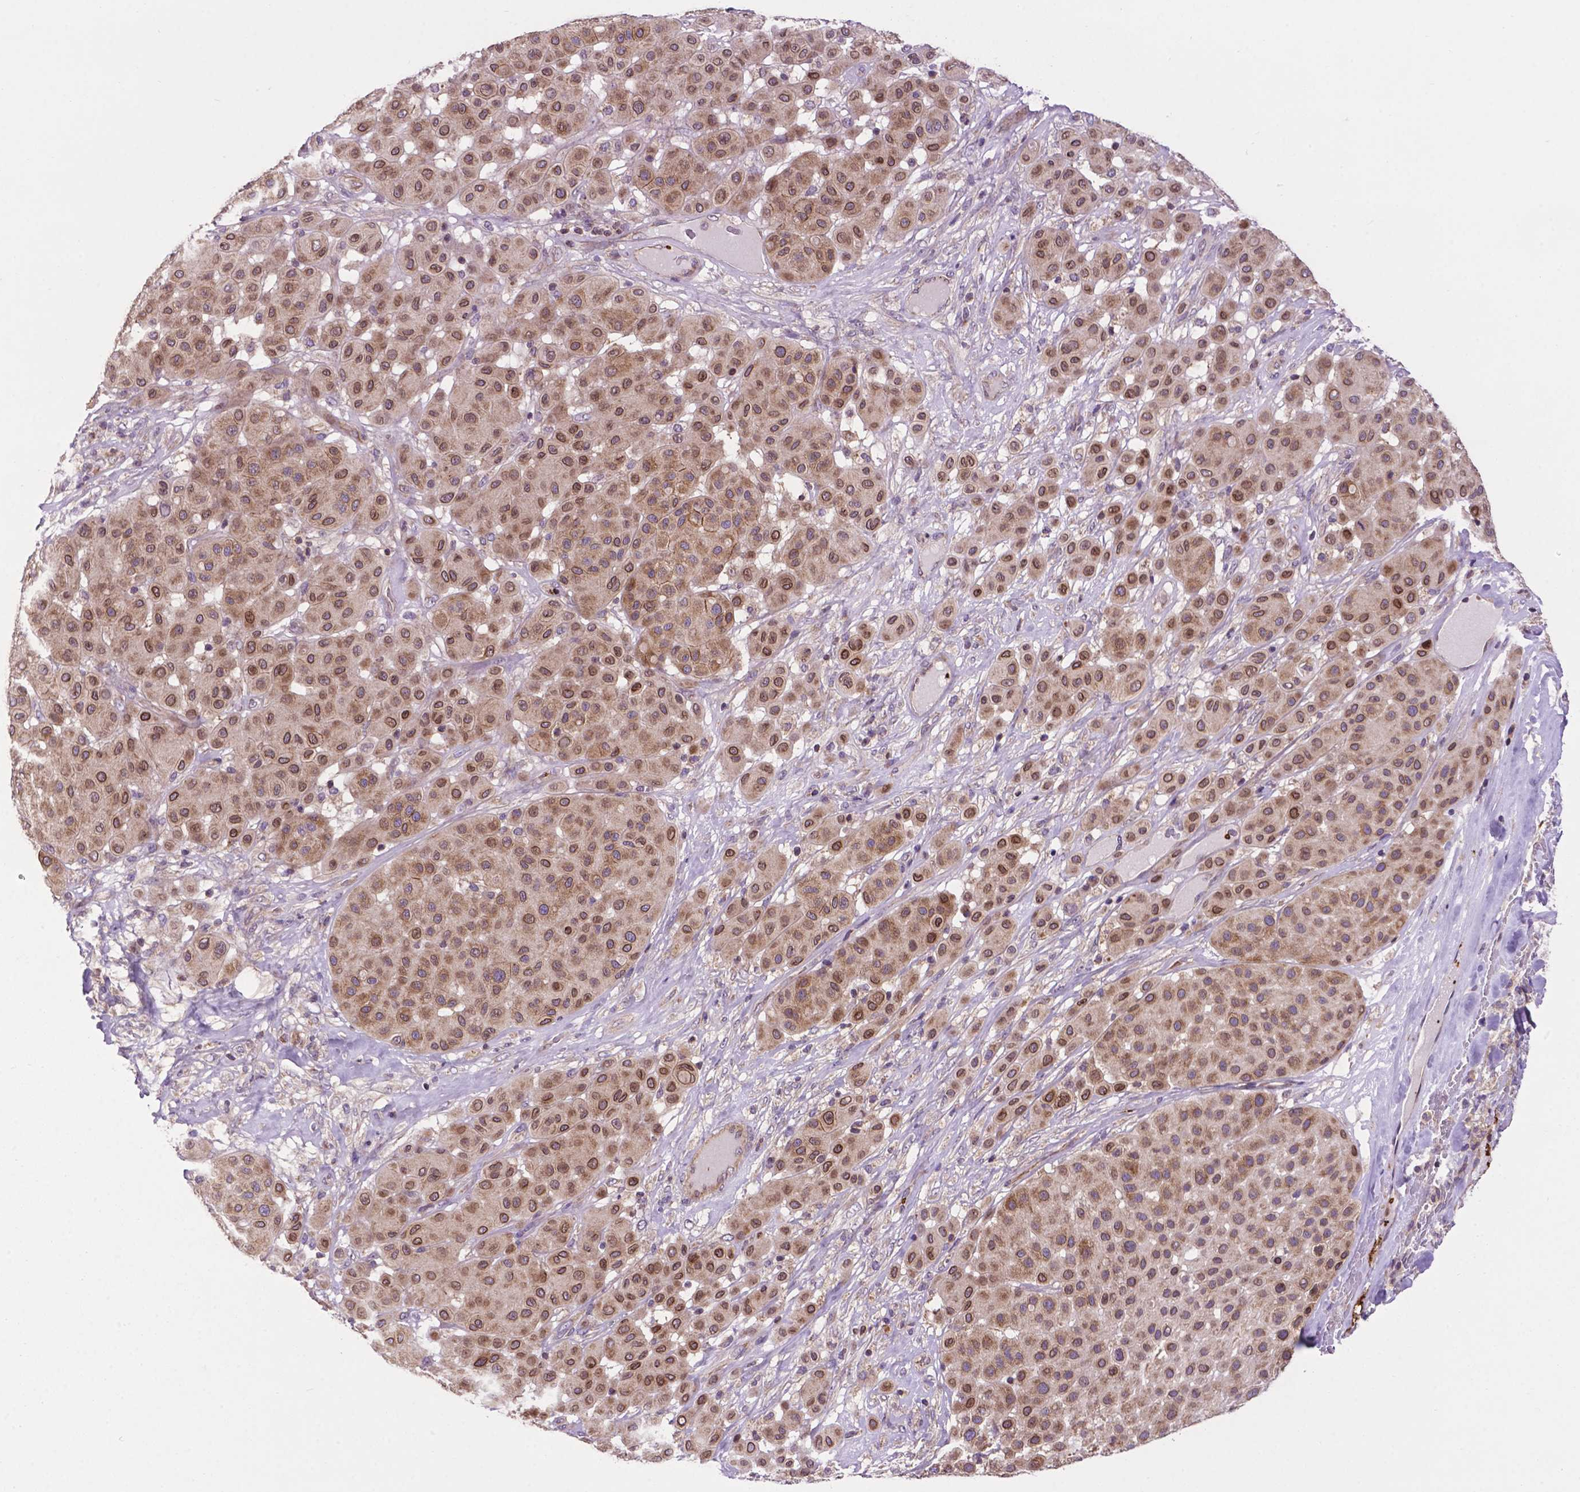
{"staining": {"intensity": "moderate", "quantity": ">75%", "location": "cytoplasmic/membranous,nuclear"}, "tissue": "melanoma", "cell_type": "Tumor cells", "image_type": "cancer", "snomed": [{"axis": "morphology", "description": "Malignant melanoma, Metastatic site"}, {"axis": "topography", "description": "Smooth muscle"}], "caption": "About >75% of tumor cells in melanoma display moderate cytoplasmic/membranous and nuclear protein expression as visualized by brown immunohistochemical staining.", "gene": "SPNS2", "patient": {"sex": "male", "age": 41}}